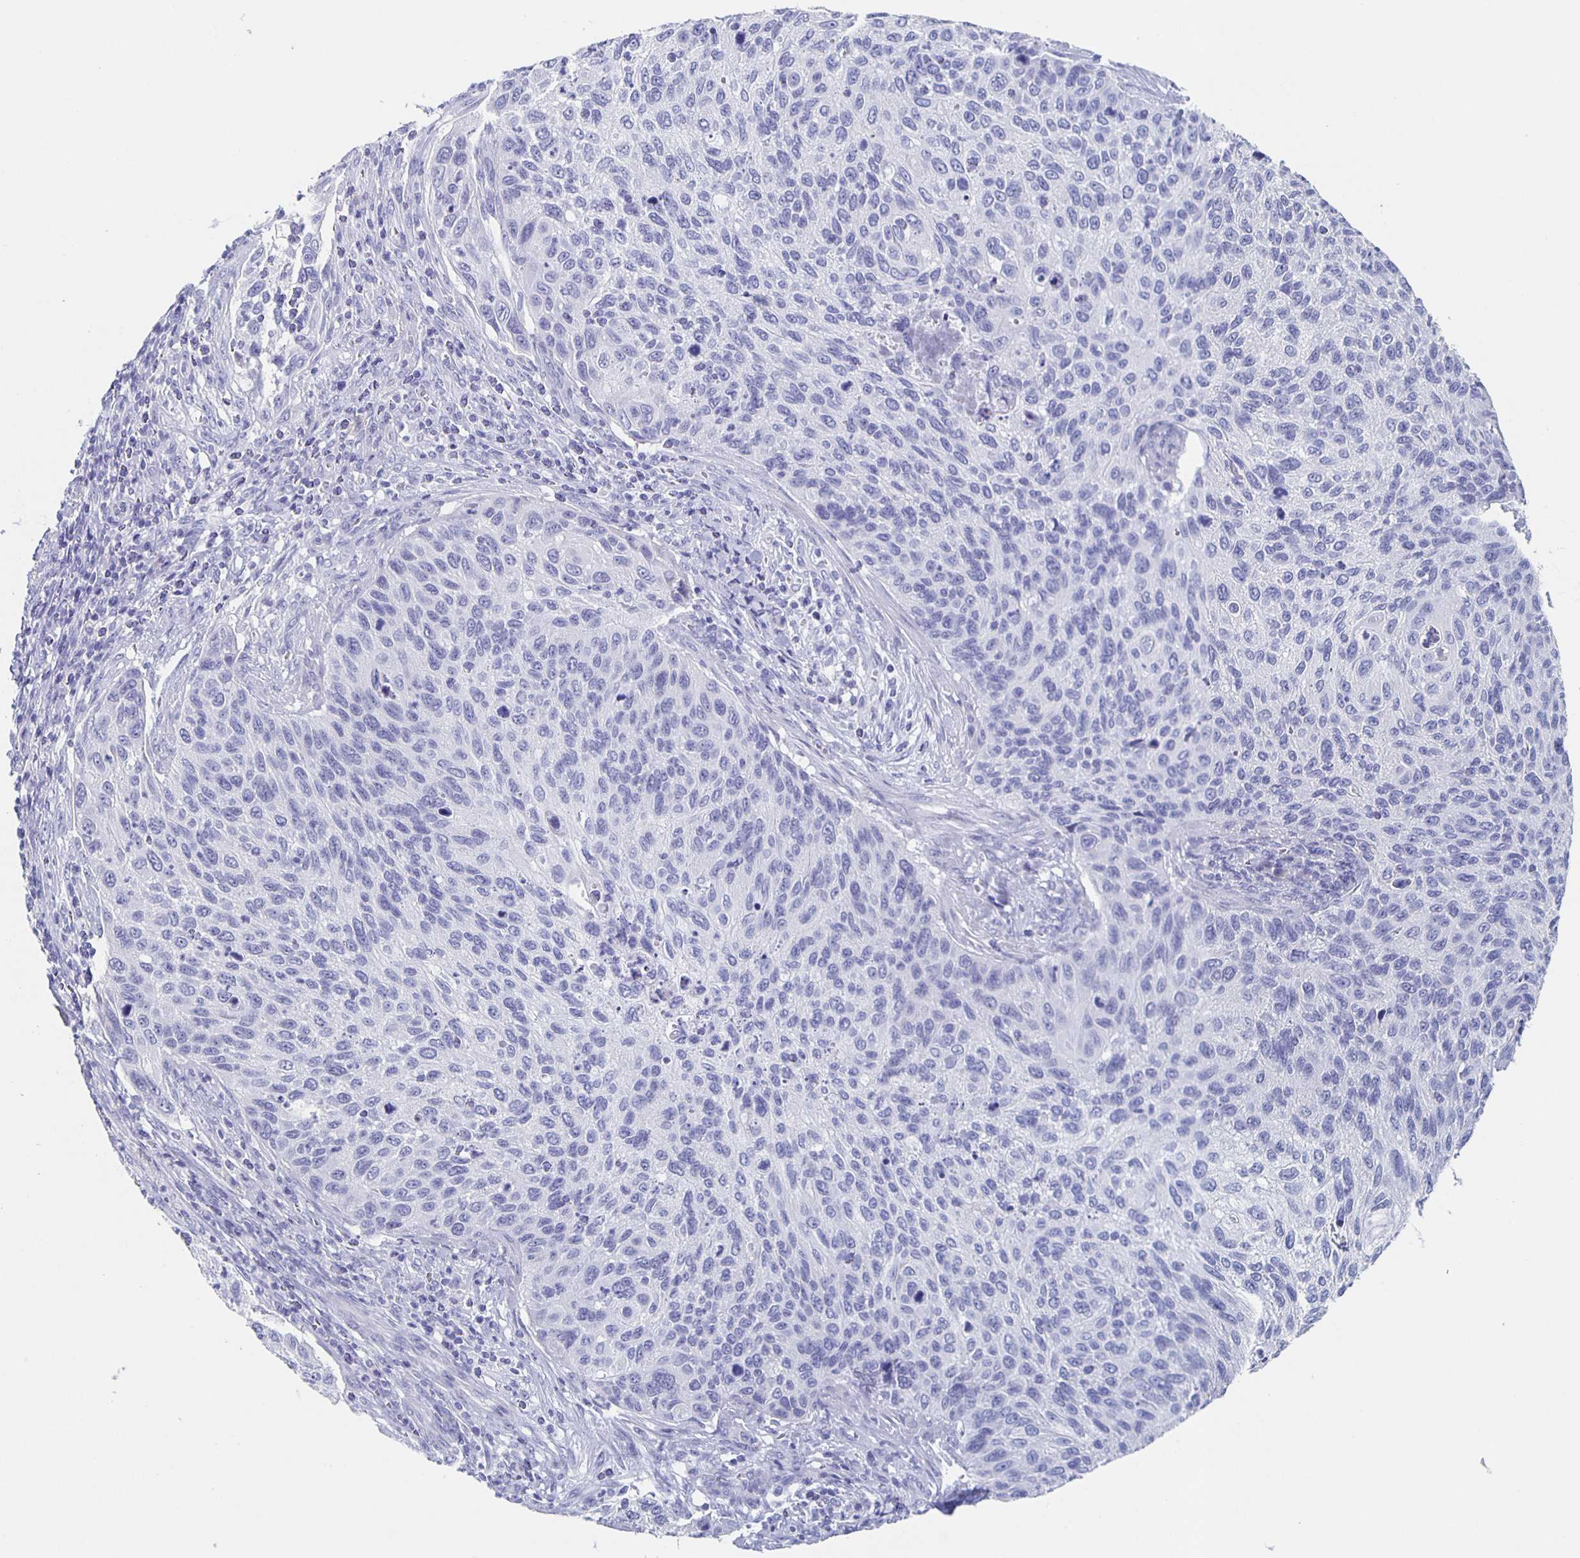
{"staining": {"intensity": "negative", "quantity": "none", "location": "none"}, "tissue": "cervical cancer", "cell_type": "Tumor cells", "image_type": "cancer", "snomed": [{"axis": "morphology", "description": "Squamous cell carcinoma, NOS"}, {"axis": "topography", "description": "Cervix"}], "caption": "A micrograph of human cervical cancer (squamous cell carcinoma) is negative for staining in tumor cells.", "gene": "SLC34A2", "patient": {"sex": "female", "age": 70}}